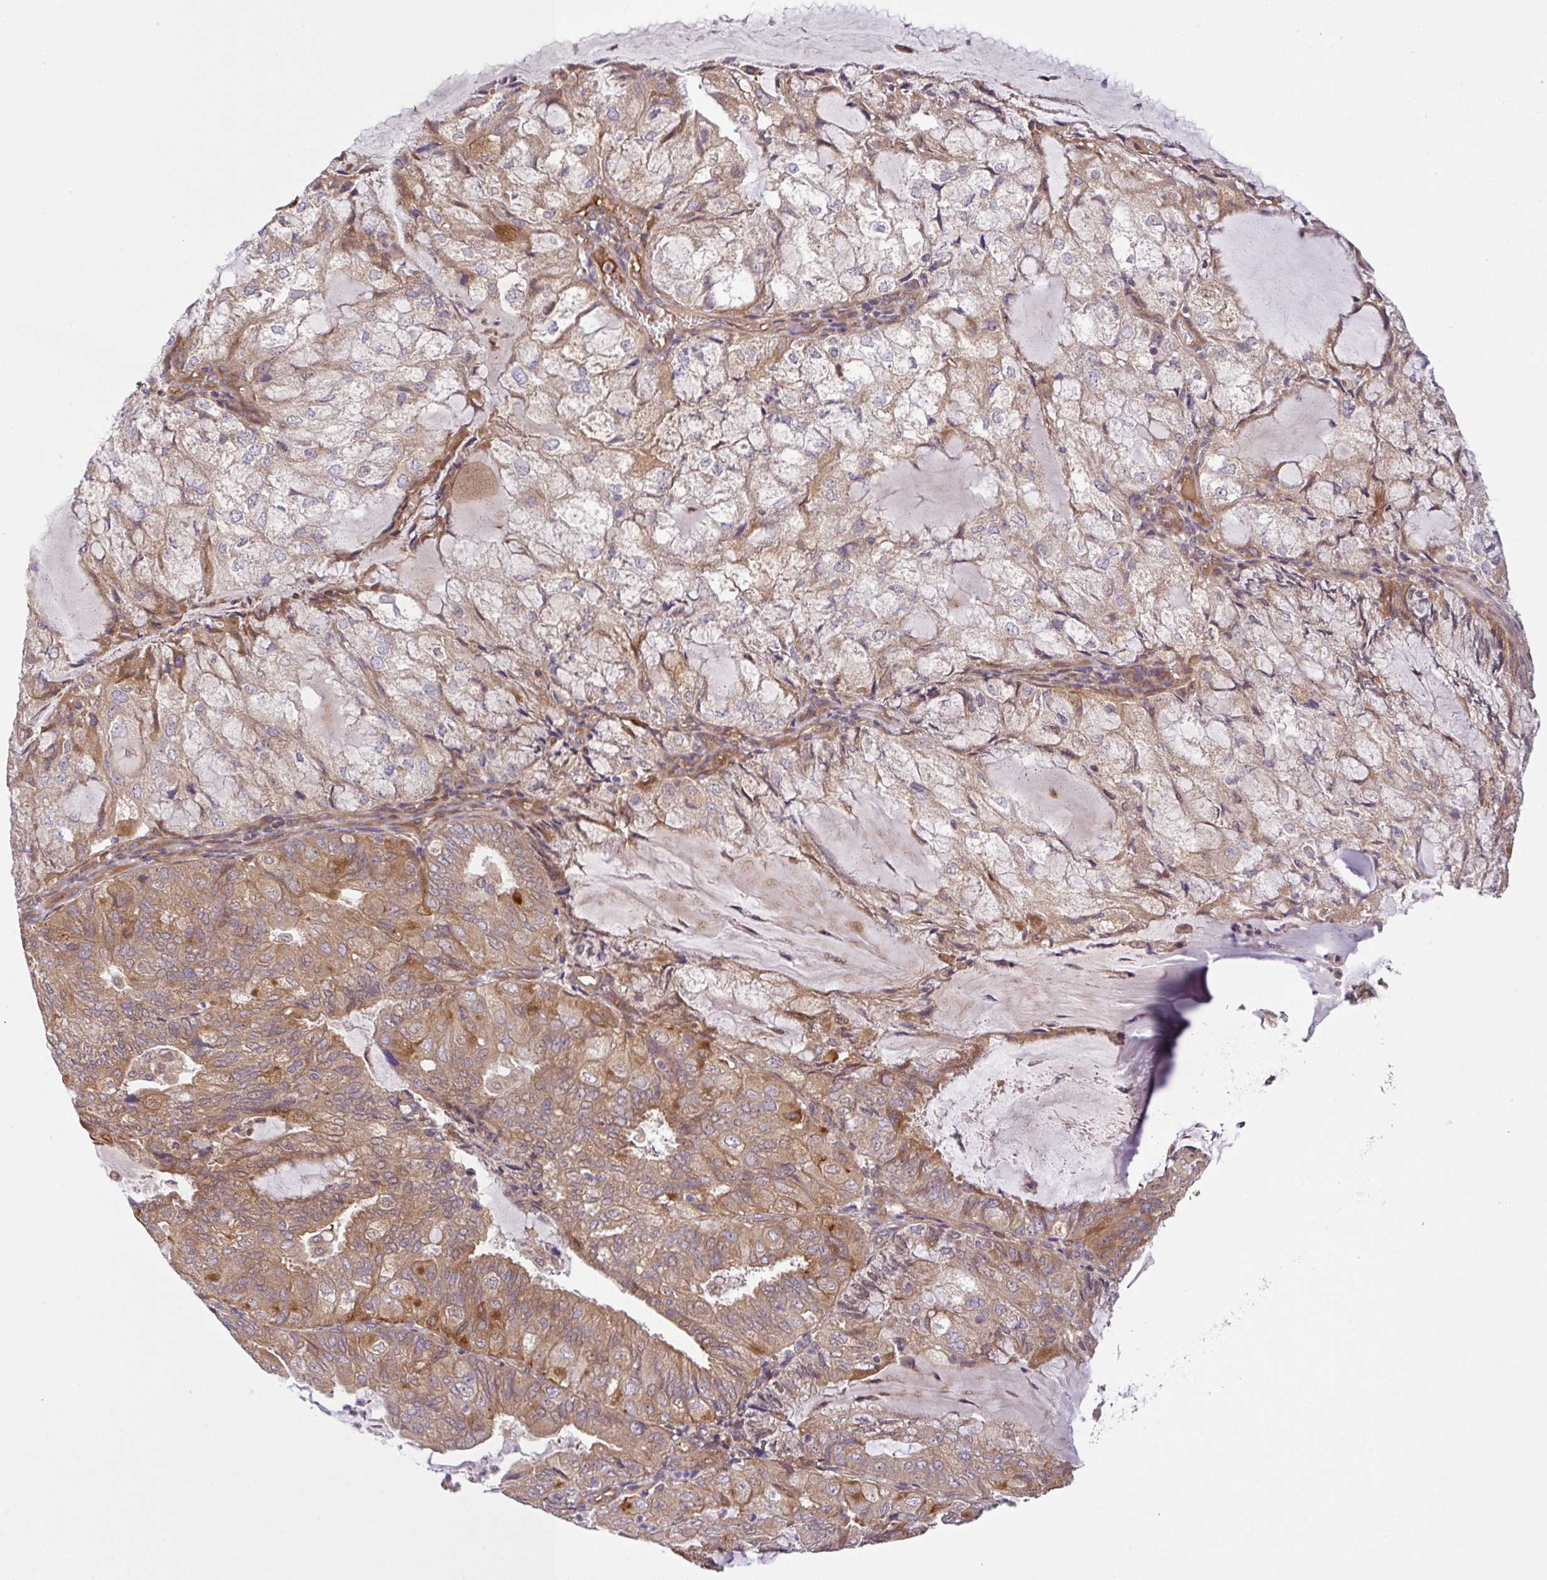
{"staining": {"intensity": "moderate", "quantity": ">75%", "location": "cytoplasmic/membranous"}, "tissue": "endometrial cancer", "cell_type": "Tumor cells", "image_type": "cancer", "snomed": [{"axis": "morphology", "description": "Adenocarcinoma, NOS"}, {"axis": "topography", "description": "Endometrium"}], "caption": "A high-resolution micrograph shows IHC staining of endometrial cancer, which displays moderate cytoplasmic/membranous expression in approximately >75% of tumor cells.", "gene": "UBE4A", "patient": {"sex": "female", "age": 81}}